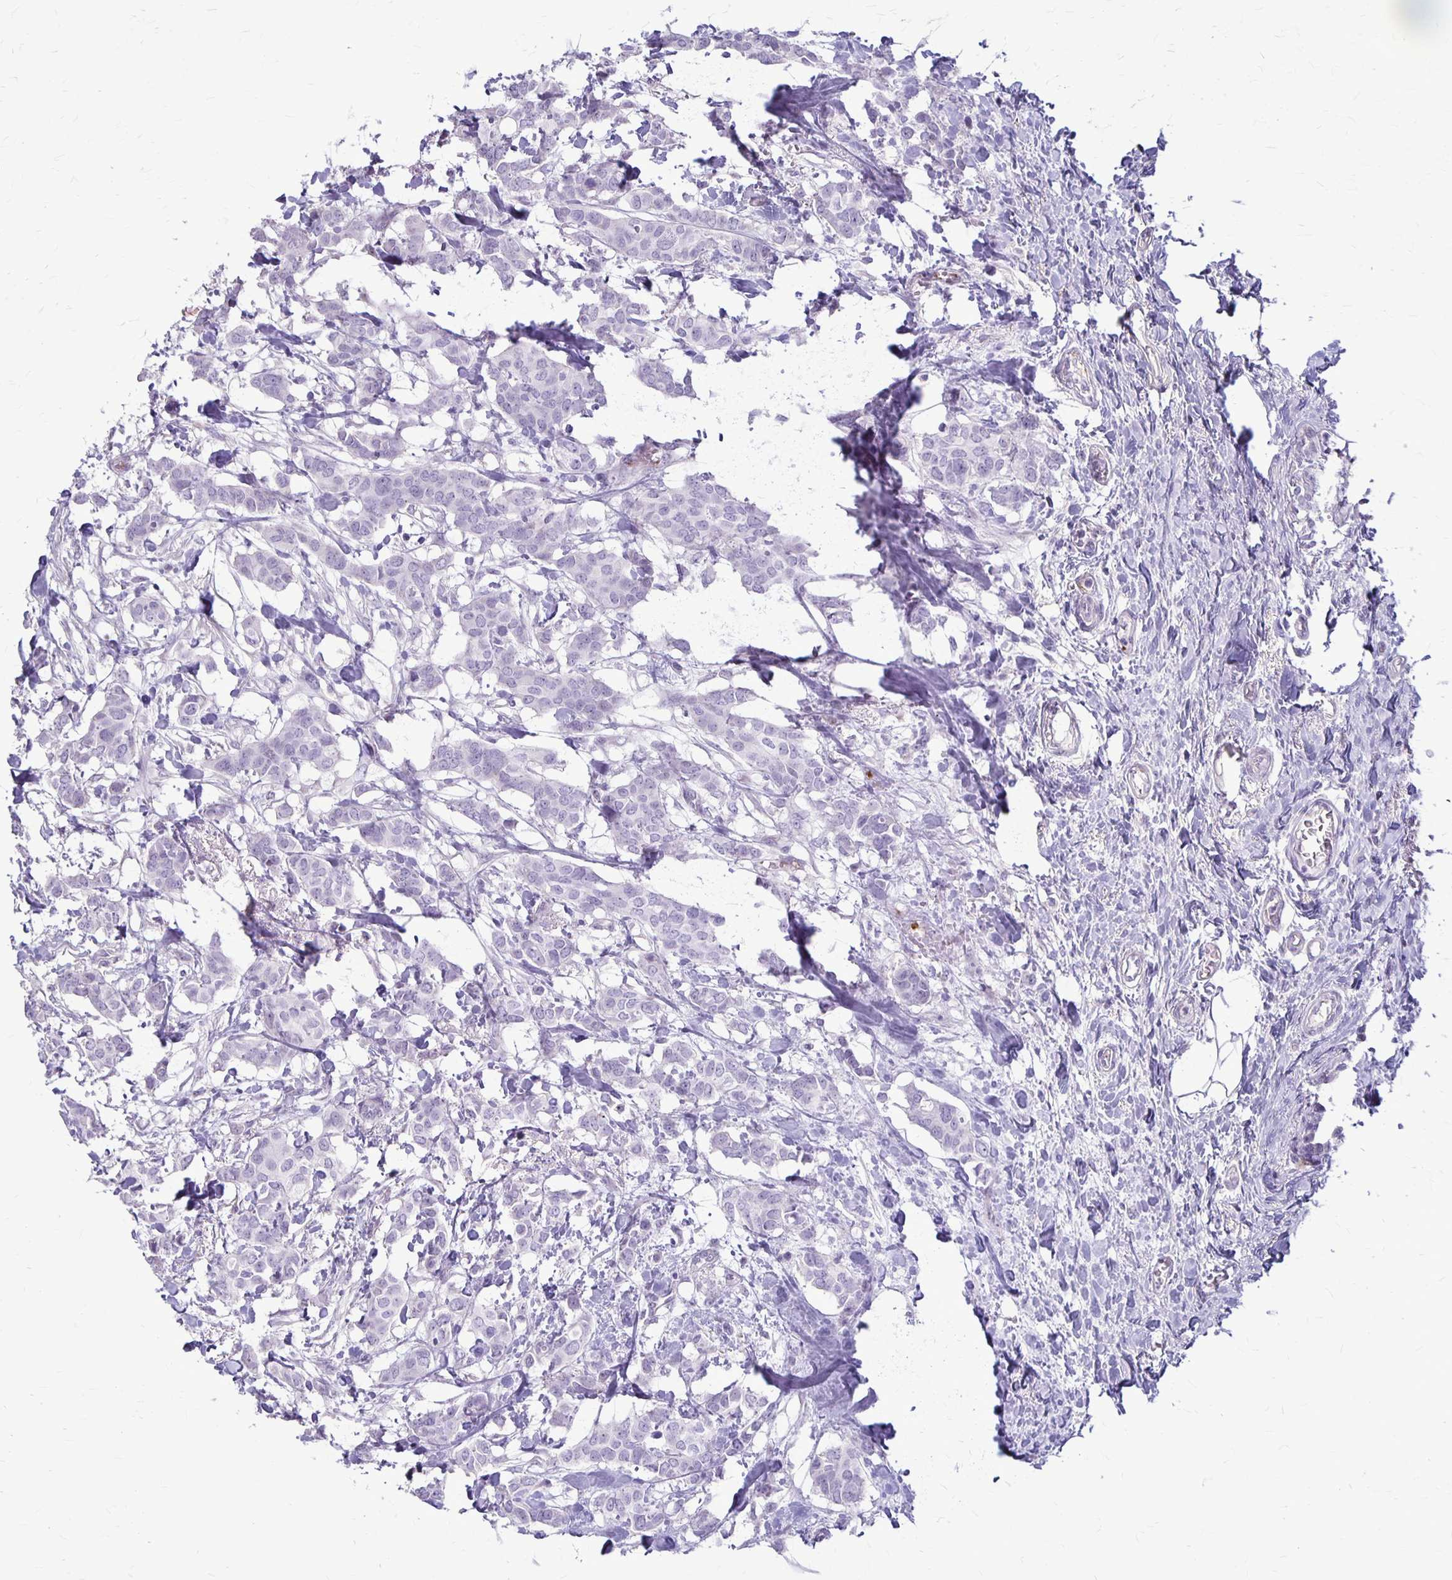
{"staining": {"intensity": "negative", "quantity": "none", "location": "none"}, "tissue": "breast cancer", "cell_type": "Tumor cells", "image_type": "cancer", "snomed": [{"axis": "morphology", "description": "Duct carcinoma"}, {"axis": "topography", "description": "Breast"}], "caption": "A photomicrograph of human breast cancer (intraductal carcinoma) is negative for staining in tumor cells.", "gene": "GP9", "patient": {"sex": "female", "age": 62}}